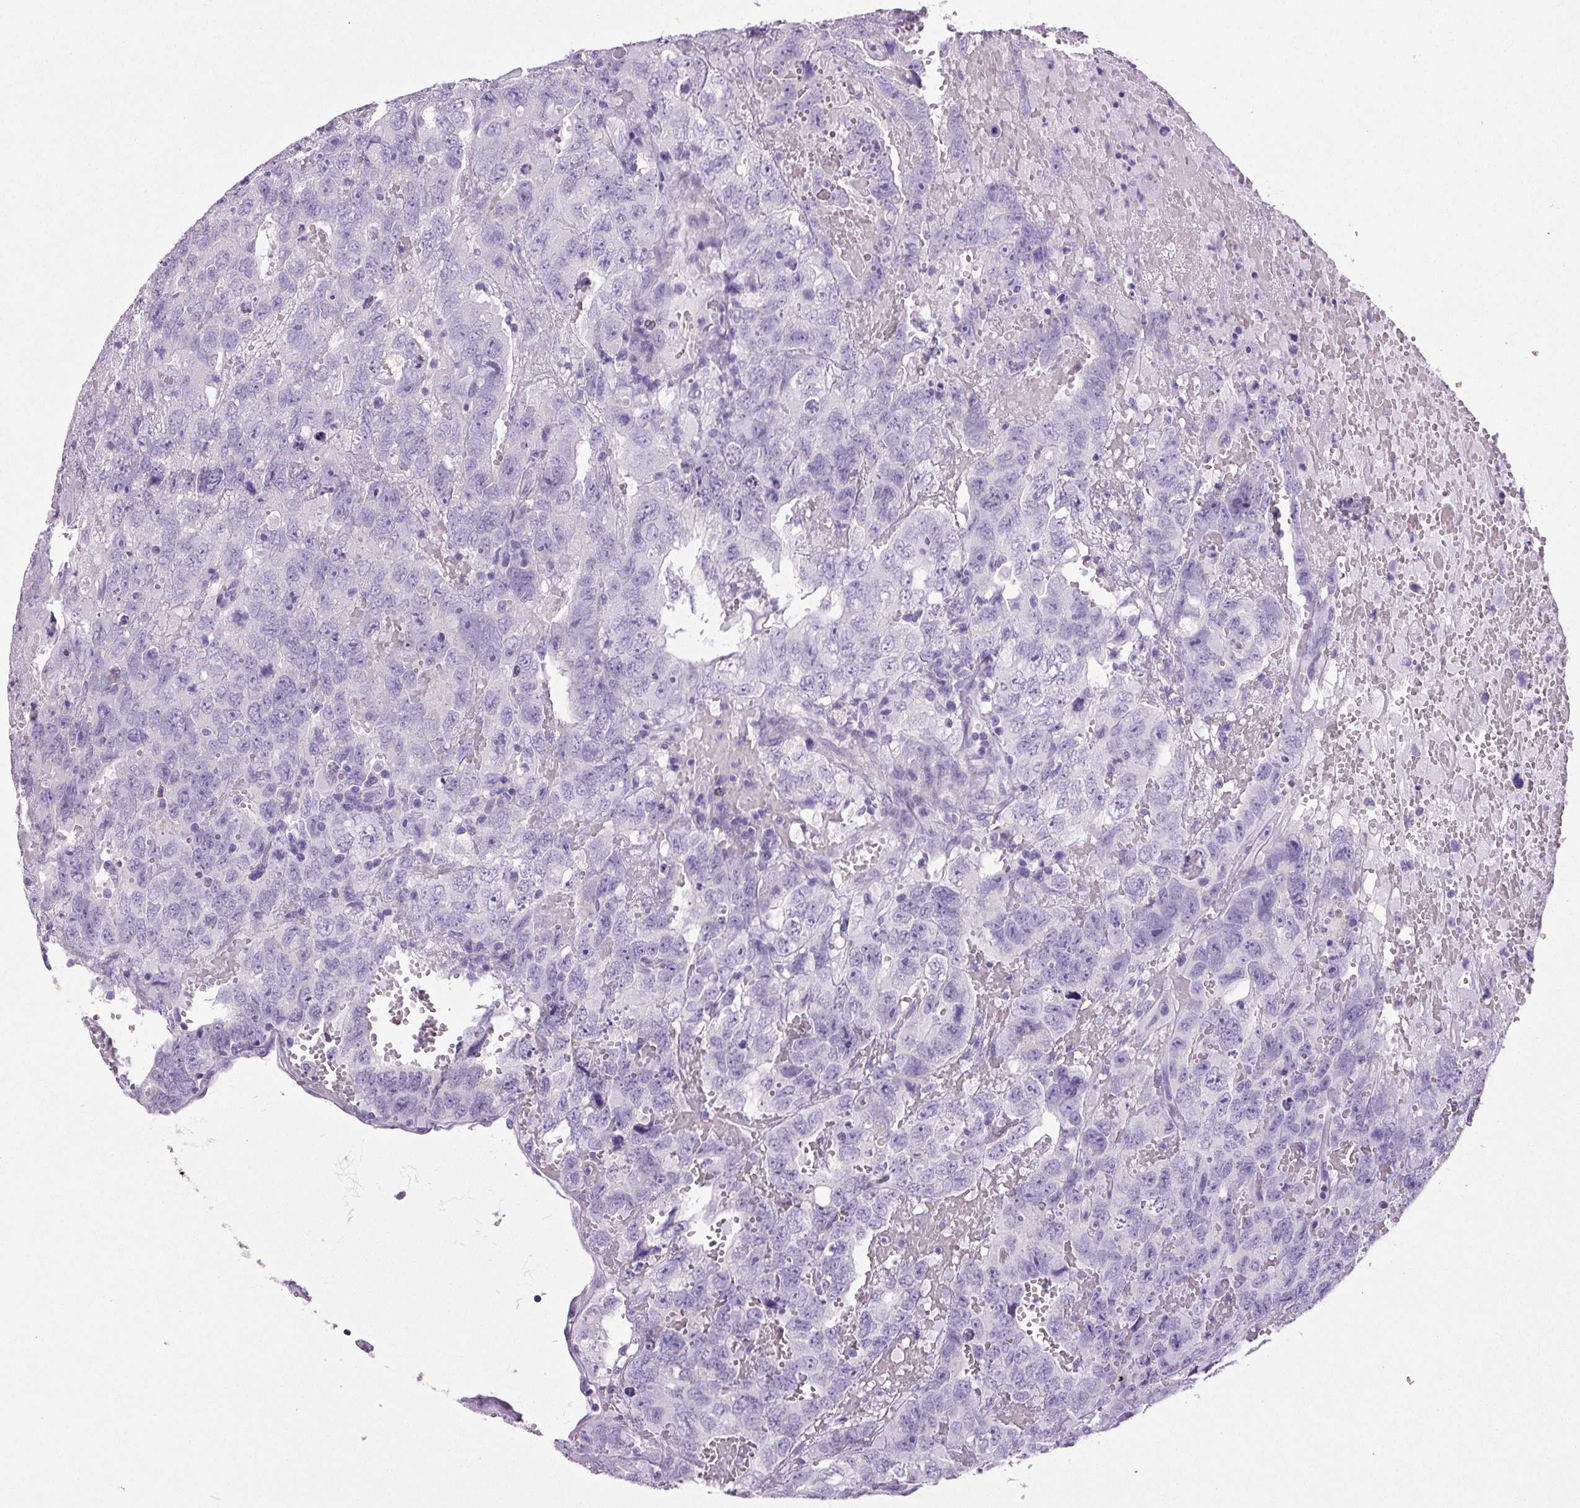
{"staining": {"intensity": "negative", "quantity": "none", "location": "none"}, "tissue": "testis cancer", "cell_type": "Tumor cells", "image_type": "cancer", "snomed": [{"axis": "morphology", "description": "Carcinoma, Embryonal, NOS"}, {"axis": "topography", "description": "Testis"}], "caption": "This is an immunohistochemistry (IHC) micrograph of testis embryonal carcinoma. There is no positivity in tumor cells.", "gene": "CHGA", "patient": {"sex": "male", "age": 45}}